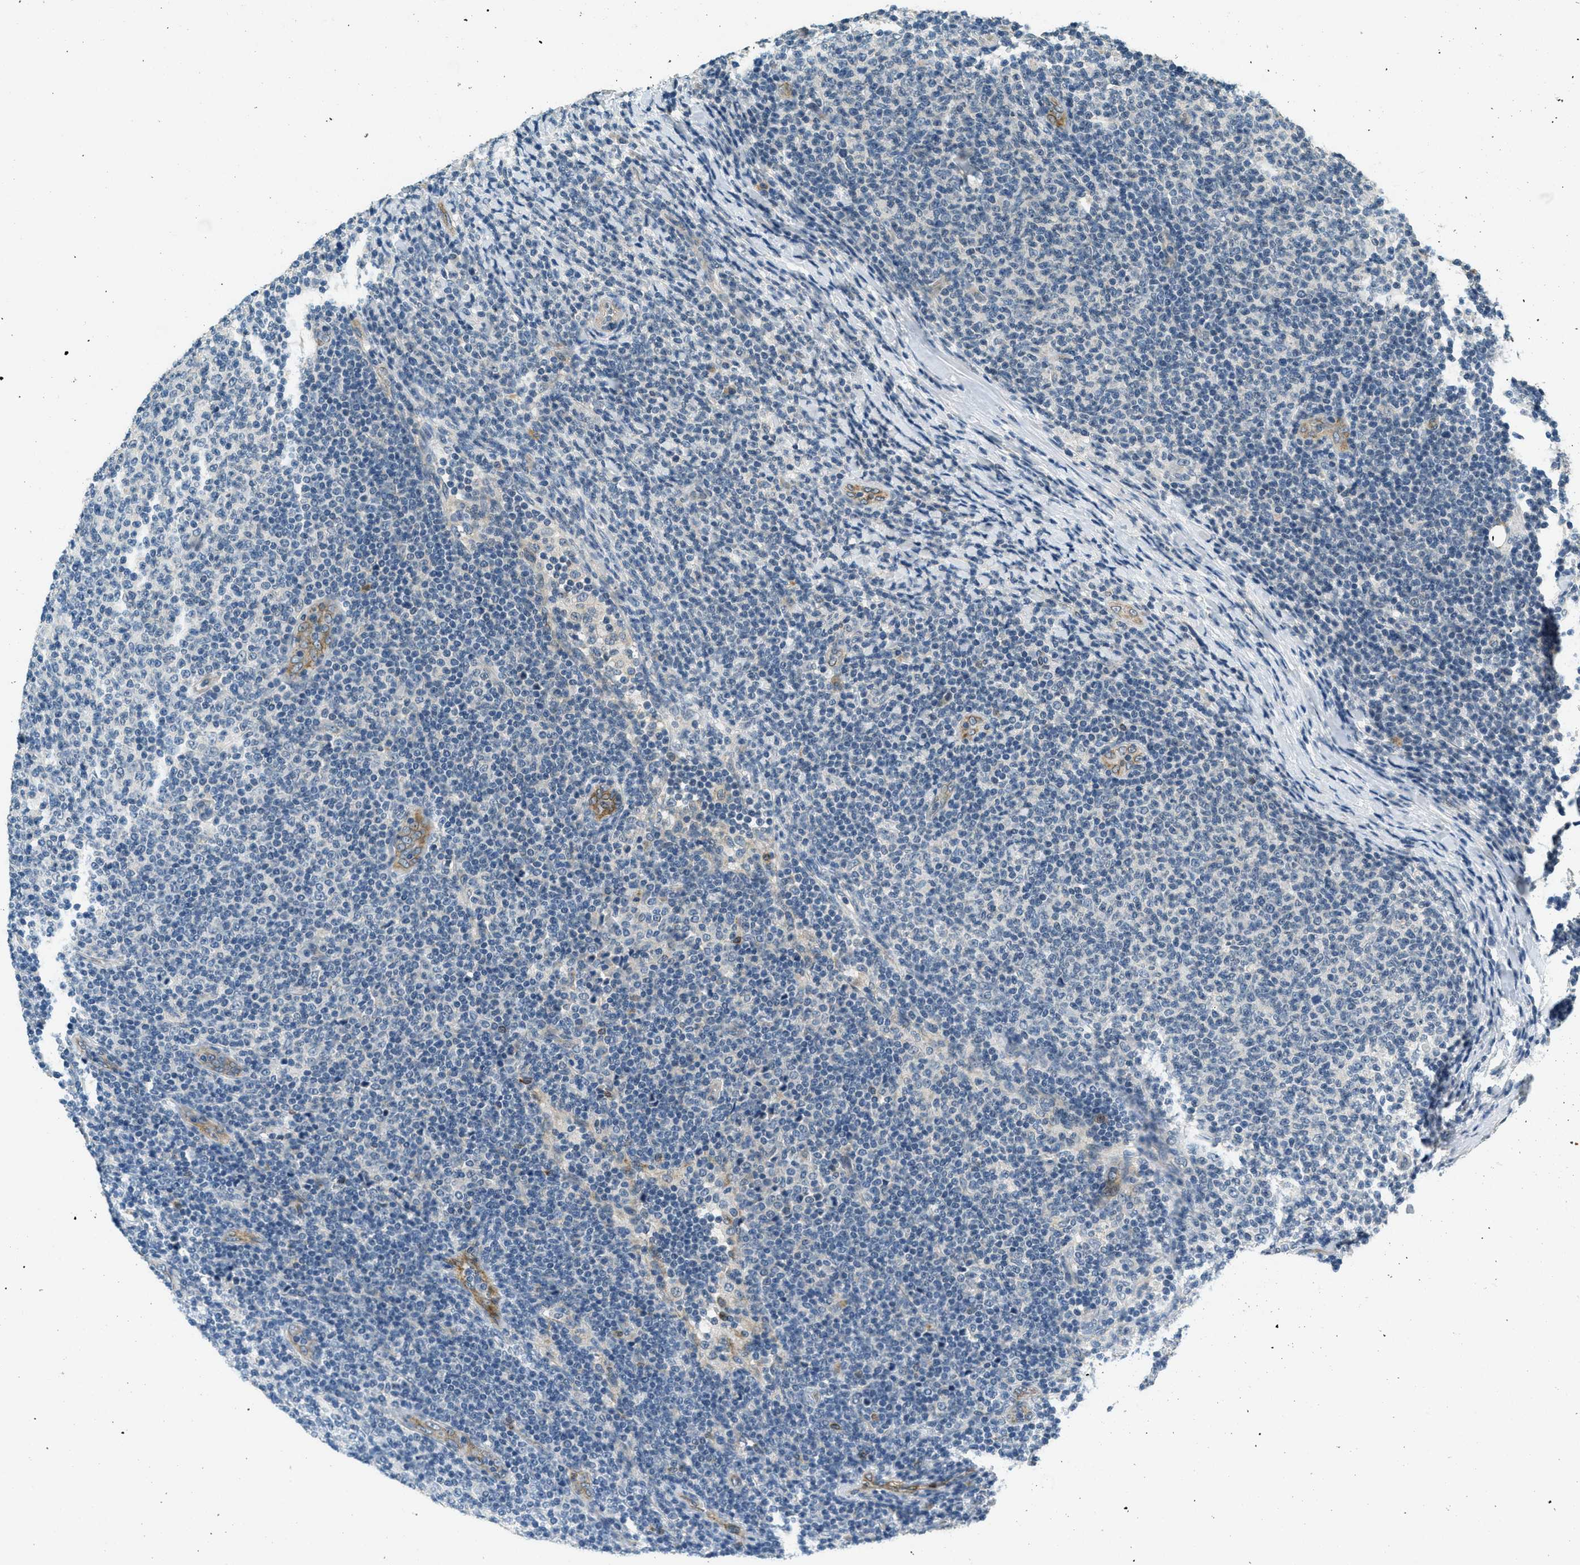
{"staining": {"intensity": "negative", "quantity": "none", "location": "none"}, "tissue": "lymphoma", "cell_type": "Tumor cells", "image_type": "cancer", "snomed": [{"axis": "morphology", "description": "Malignant lymphoma, non-Hodgkin's type, Low grade"}, {"axis": "topography", "description": "Lymph node"}], "caption": "Immunohistochemistry image of malignant lymphoma, non-Hodgkin's type (low-grade) stained for a protein (brown), which exhibits no positivity in tumor cells.", "gene": "RAB3D", "patient": {"sex": "male", "age": 66}}